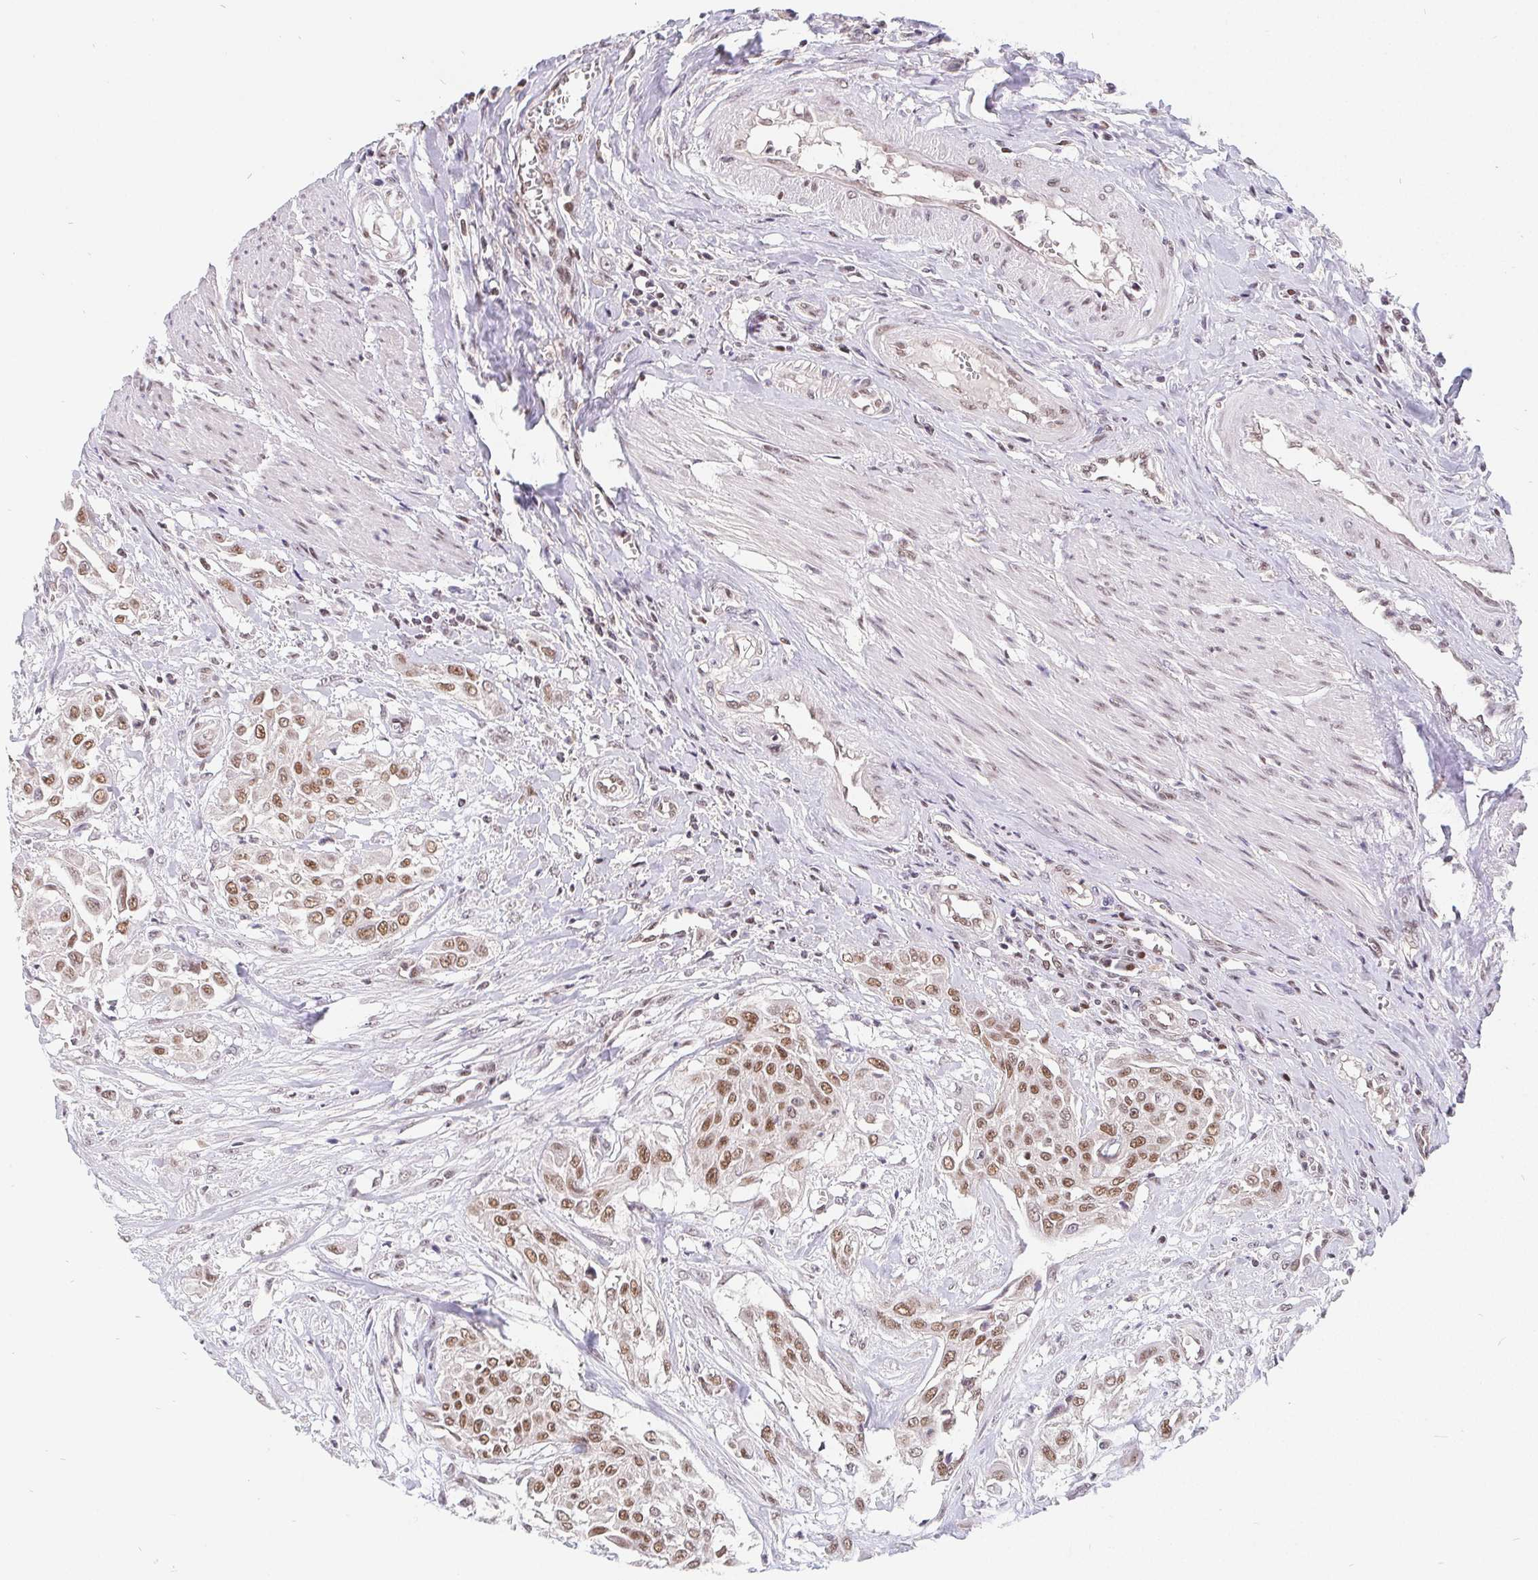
{"staining": {"intensity": "moderate", "quantity": ">75%", "location": "nuclear"}, "tissue": "urothelial cancer", "cell_type": "Tumor cells", "image_type": "cancer", "snomed": [{"axis": "morphology", "description": "Urothelial carcinoma, High grade"}, {"axis": "topography", "description": "Urinary bladder"}], "caption": "High-grade urothelial carcinoma tissue demonstrates moderate nuclear expression in about >75% of tumor cells, visualized by immunohistochemistry. (Stains: DAB in brown, nuclei in blue, Microscopy: brightfield microscopy at high magnification).", "gene": "POU2F1", "patient": {"sex": "male", "age": 57}}